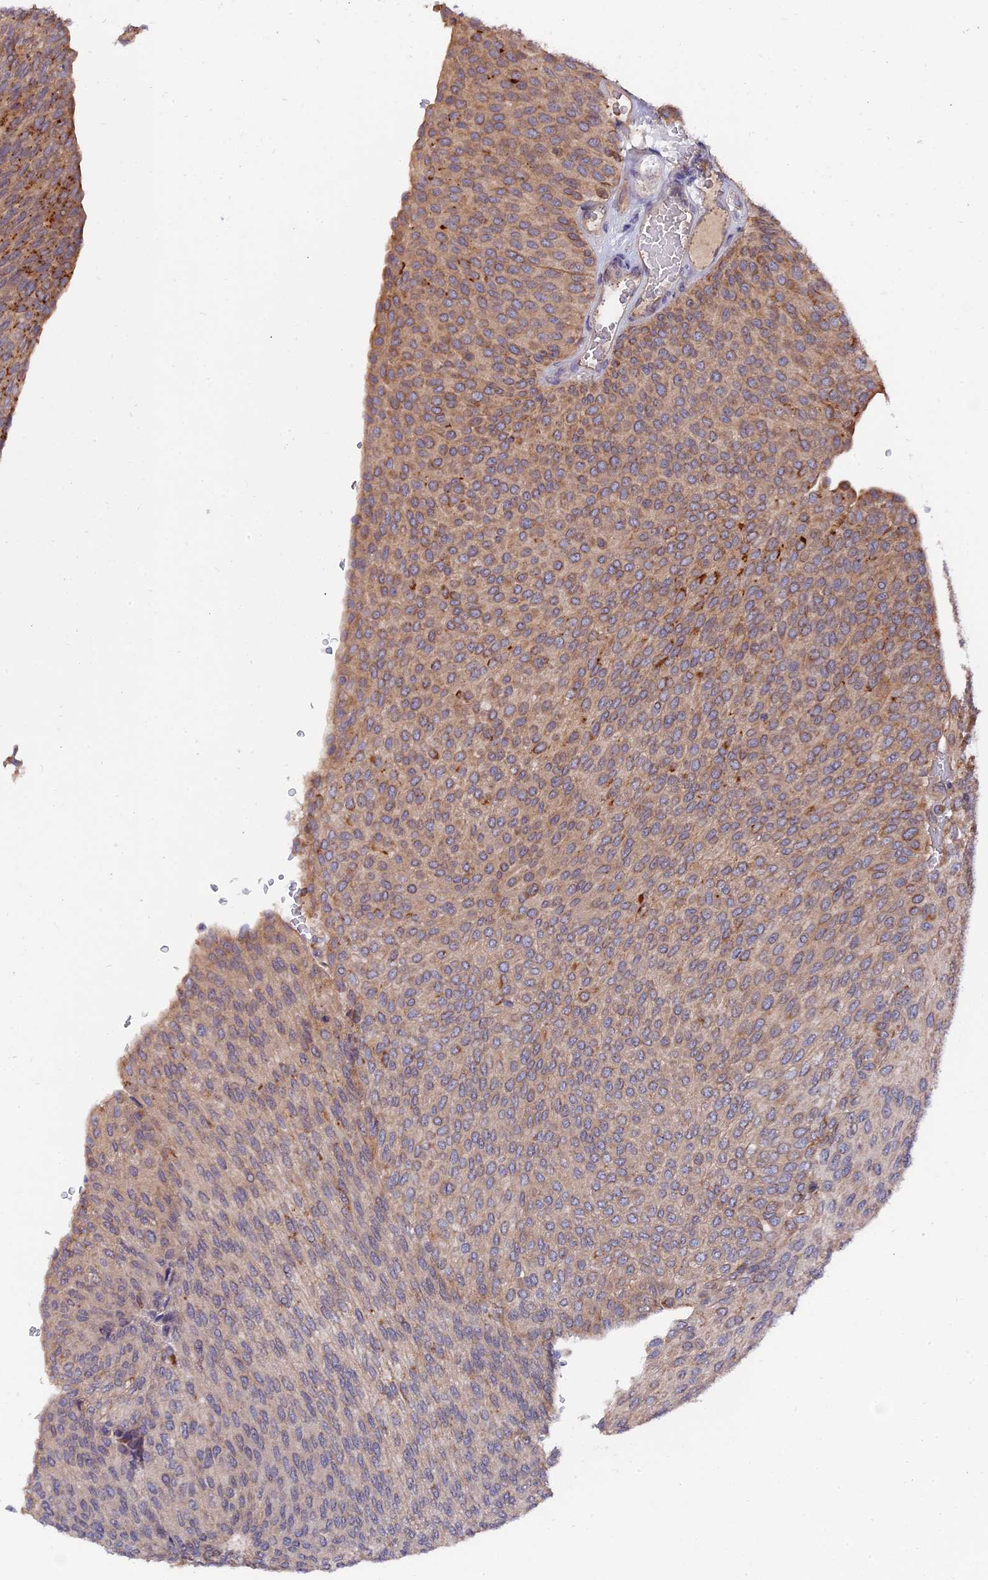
{"staining": {"intensity": "moderate", "quantity": "<25%", "location": "cytoplasmic/membranous"}, "tissue": "urothelial cancer", "cell_type": "Tumor cells", "image_type": "cancer", "snomed": [{"axis": "morphology", "description": "Urothelial carcinoma, High grade"}, {"axis": "topography", "description": "Urinary bladder"}], "caption": "Approximately <25% of tumor cells in human urothelial cancer show moderate cytoplasmic/membranous protein positivity as visualized by brown immunohistochemical staining.", "gene": "ZCCHC2", "patient": {"sex": "female", "age": 79}}